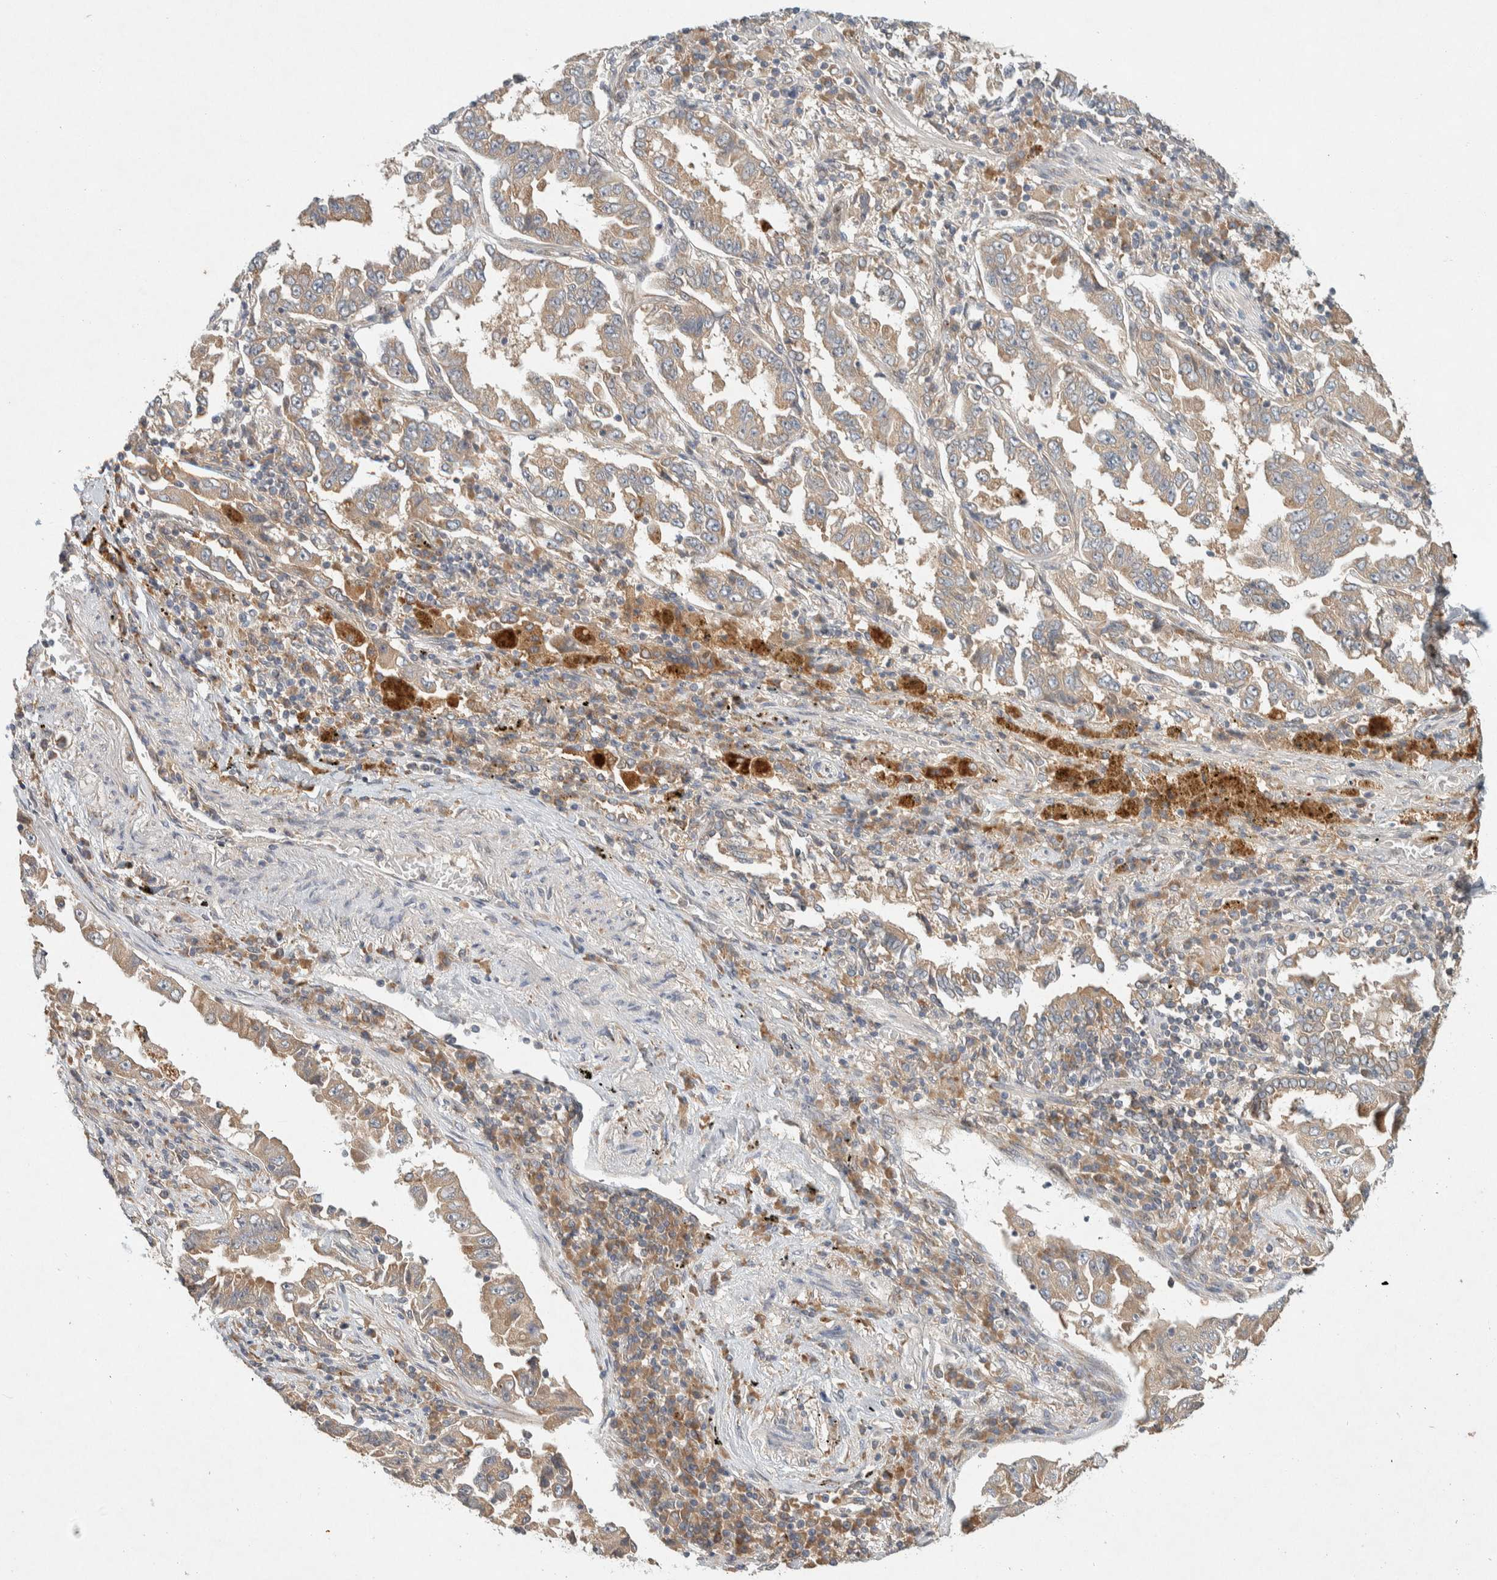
{"staining": {"intensity": "weak", "quantity": ">75%", "location": "cytoplasmic/membranous"}, "tissue": "lung cancer", "cell_type": "Tumor cells", "image_type": "cancer", "snomed": [{"axis": "morphology", "description": "Adenocarcinoma, NOS"}, {"axis": "topography", "description": "Lung"}], "caption": "The immunohistochemical stain shows weak cytoplasmic/membranous staining in tumor cells of adenocarcinoma (lung) tissue.", "gene": "PXK", "patient": {"sex": "female", "age": 51}}